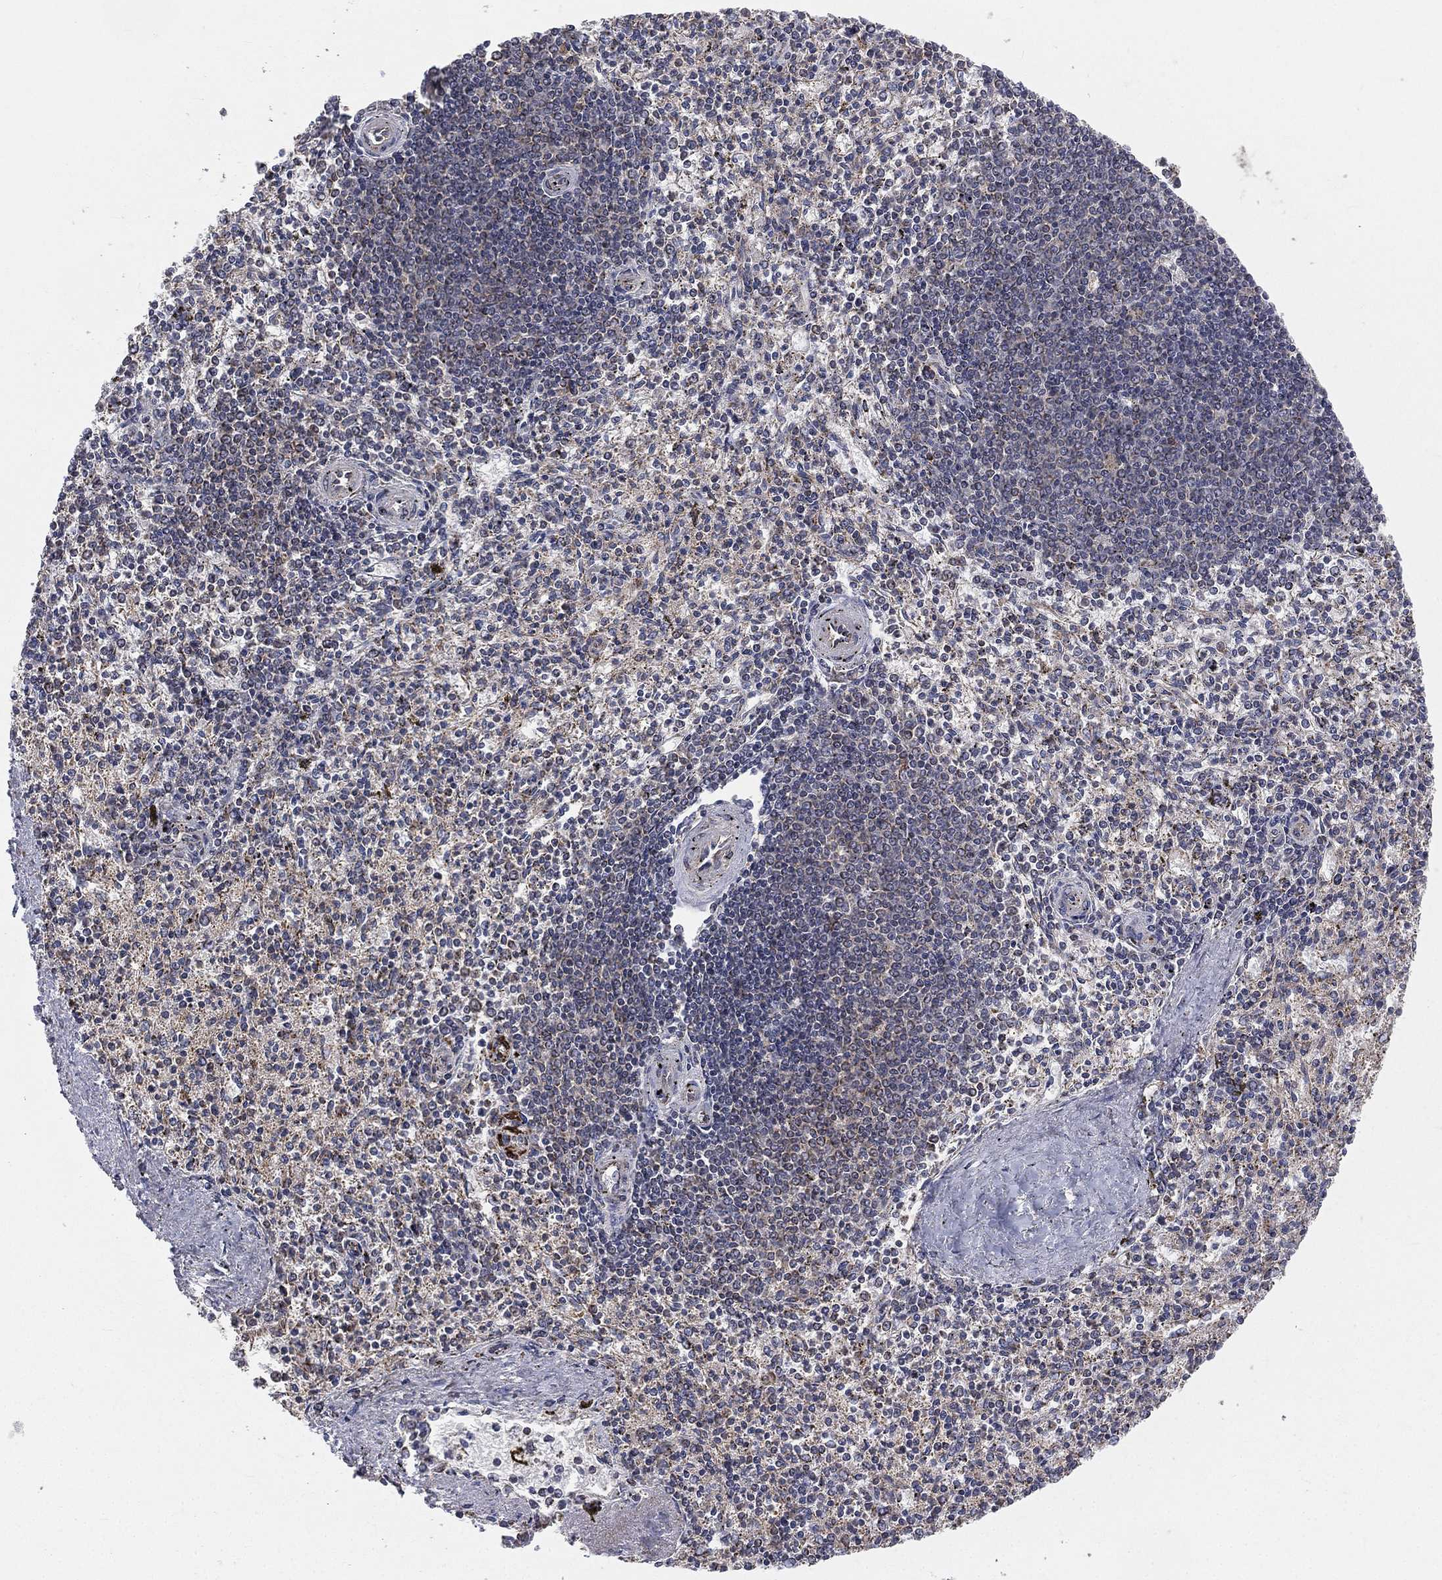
{"staining": {"intensity": "moderate", "quantity": "<25%", "location": "cytoplasmic/membranous"}, "tissue": "spleen", "cell_type": "Cells in red pulp", "image_type": "normal", "snomed": [{"axis": "morphology", "description": "Normal tissue, NOS"}, {"axis": "topography", "description": "Spleen"}], "caption": "An immunohistochemistry micrograph of normal tissue is shown. Protein staining in brown labels moderate cytoplasmic/membranous positivity in spleen within cells in red pulp.", "gene": "RIN3", "patient": {"sex": "female", "age": 37}}